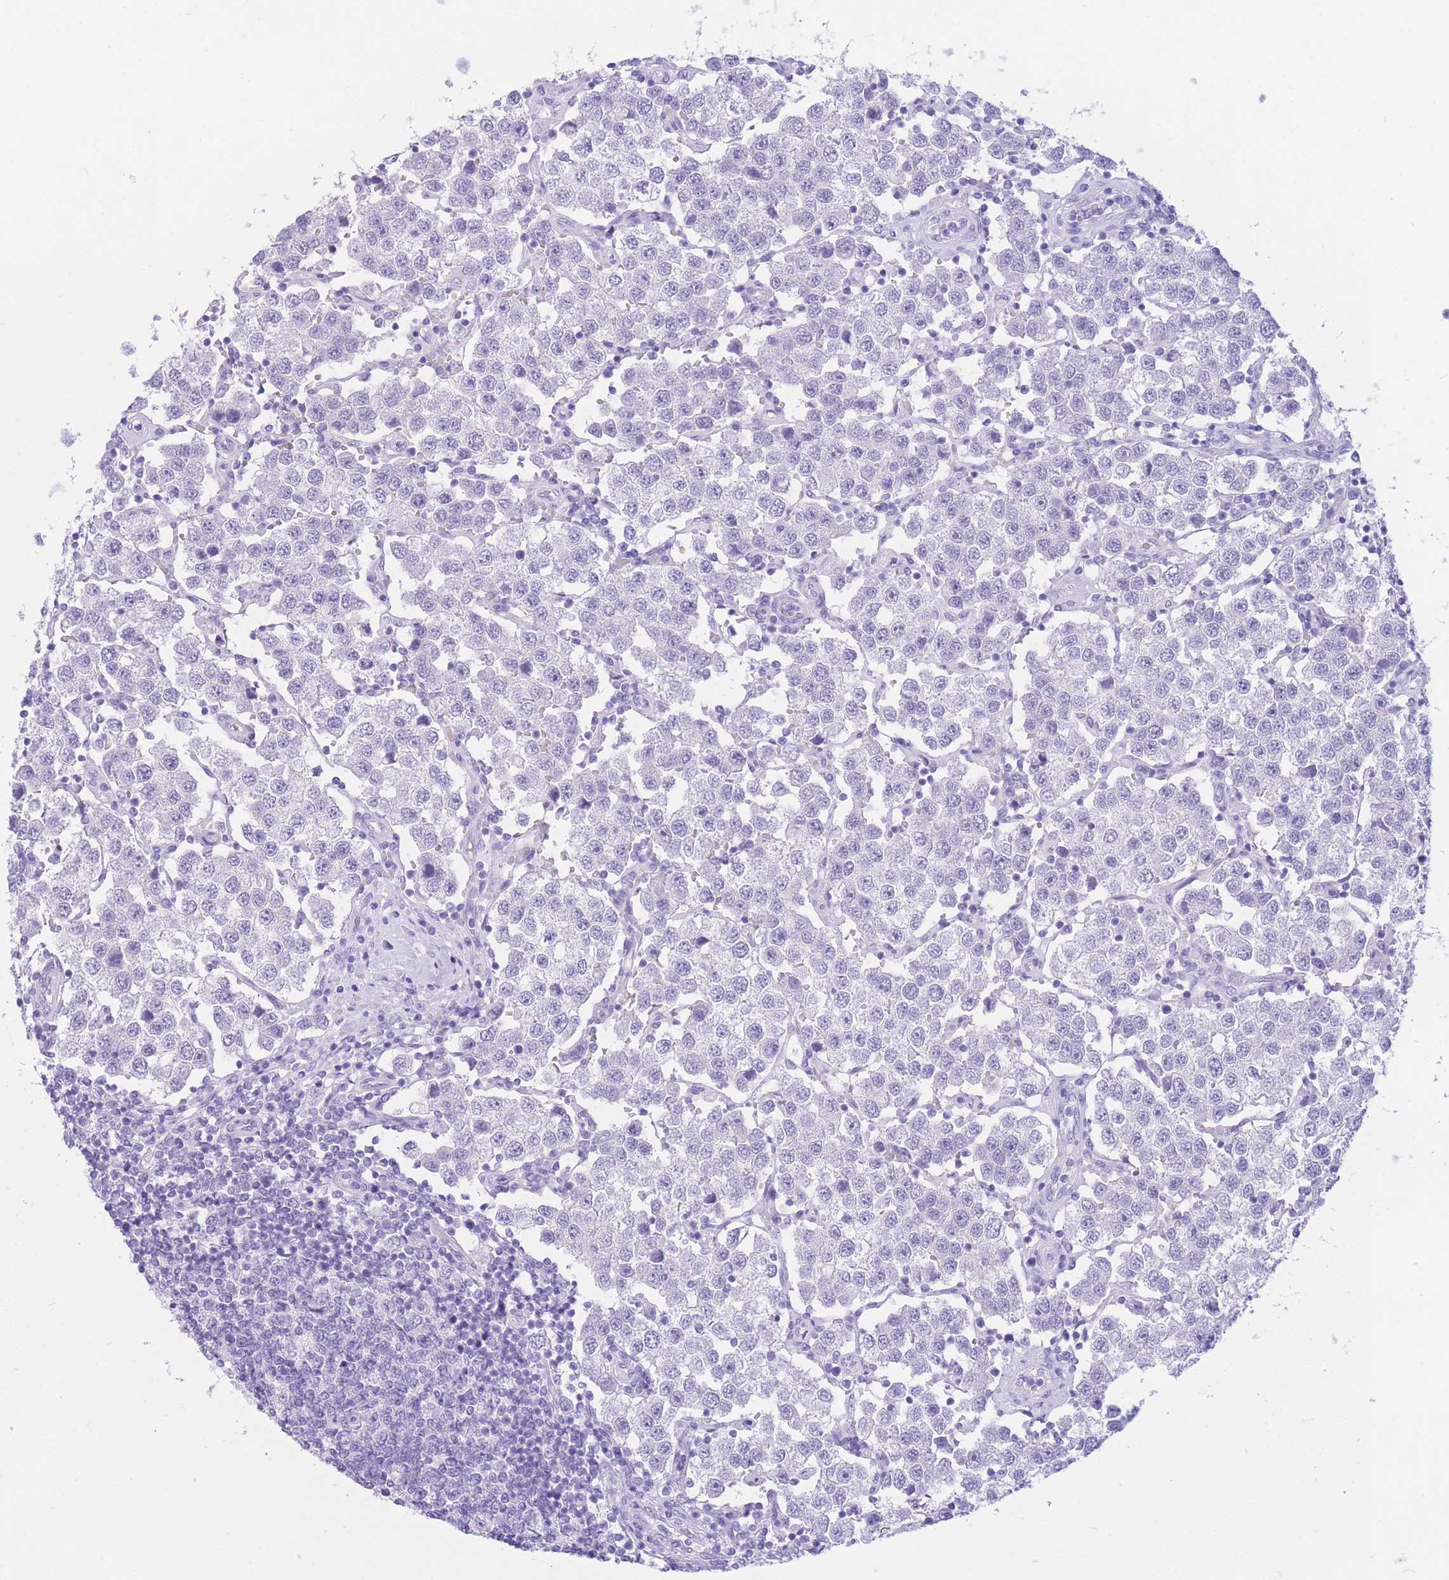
{"staining": {"intensity": "negative", "quantity": "none", "location": "none"}, "tissue": "testis cancer", "cell_type": "Tumor cells", "image_type": "cancer", "snomed": [{"axis": "morphology", "description": "Seminoma, NOS"}, {"axis": "topography", "description": "Testis"}], "caption": "This is an immunohistochemistry (IHC) photomicrograph of human testis cancer (seminoma). There is no expression in tumor cells.", "gene": "ZNF311", "patient": {"sex": "male", "age": 37}}